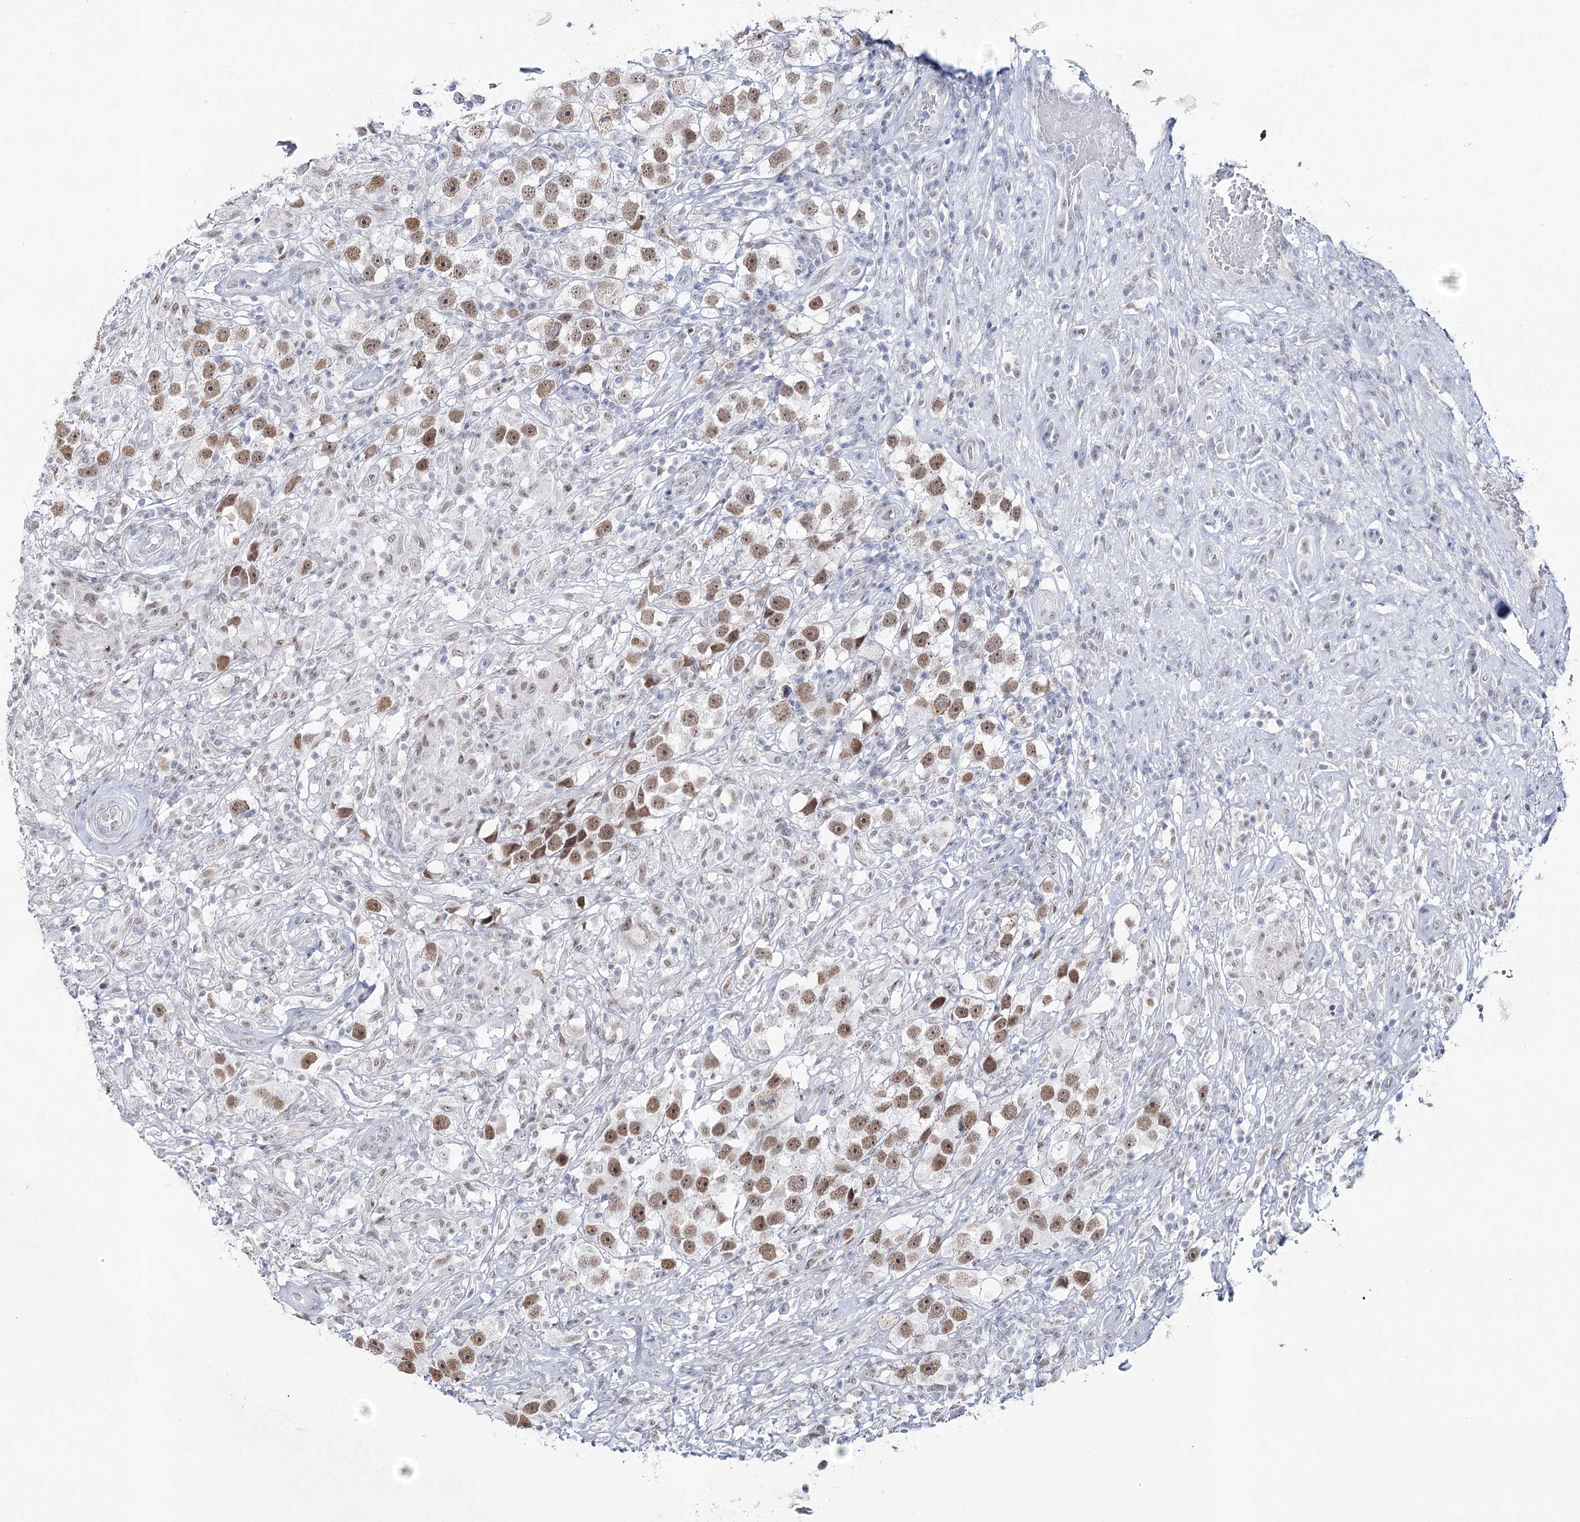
{"staining": {"intensity": "moderate", "quantity": ">75%", "location": "nuclear"}, "tissue": "testis cancer", "cell_type": "Tumor cells", "image_type": "cancer", "snomed": [{"axis": "morphology", "description": "Seminoma, NOS"}, {"axis": "topography", "description": "Testis"}], "caption": "A photomicrograph of human testis cancer stained for a protein shows moderate nuclear brown staining in tumor cells.", "gene": "ZC3H8", "patient": {"sex": "male", "age": 49}}